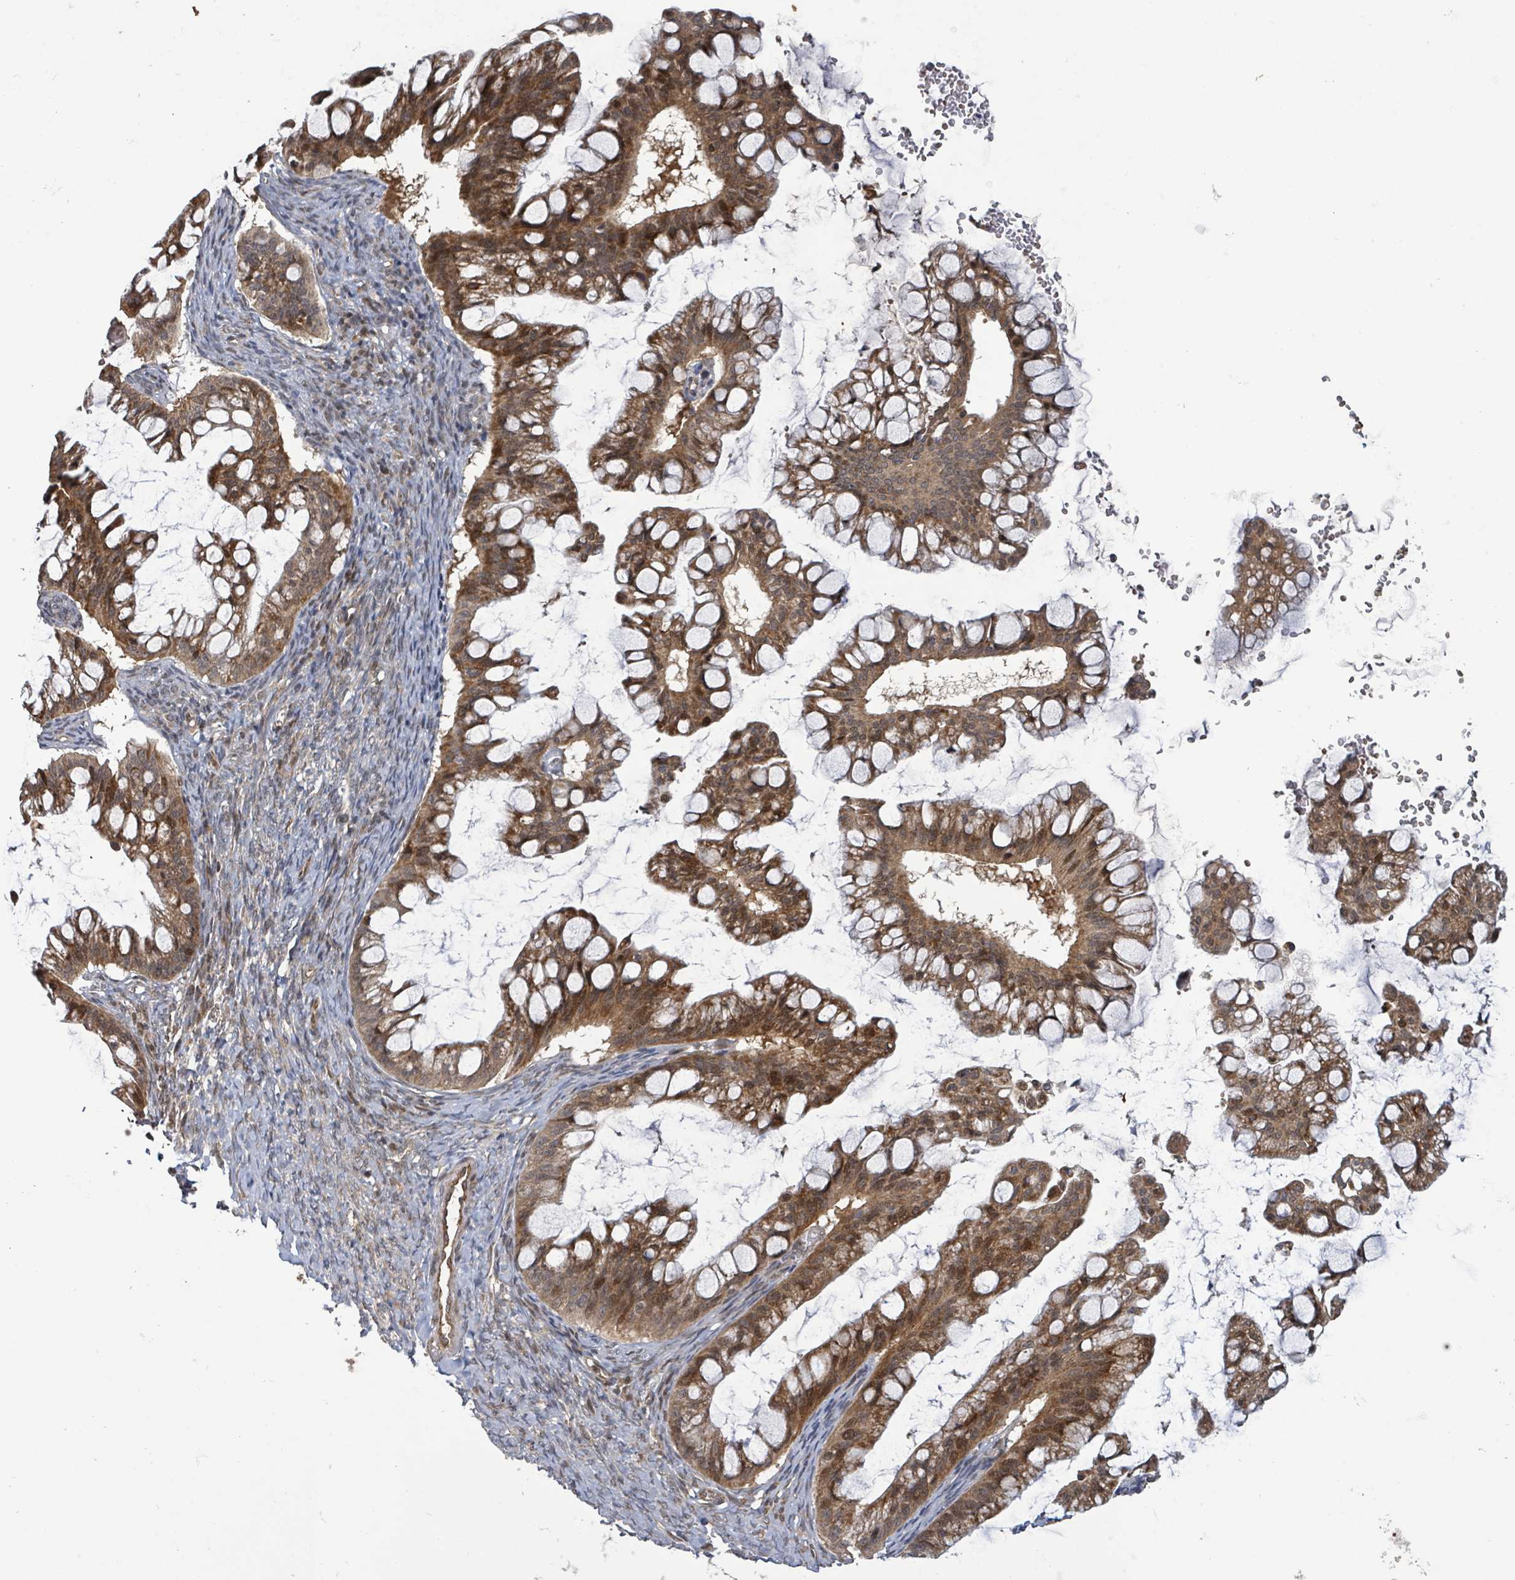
{"staining": {"intensity": "moderate", "quantity": ">75%", "location": "cytoplasmic/membranous,nuclear"}, "tissue": "ovarian cancer", "cell_type": "Tumor cells", "image_type": "cancer", "snomed": [{"axis": "morphology", "description": "Cystadenocarcinoma, mucinous, NOS"}, {"axis": "topography", "description": "Ovary"}], "caption": "Immunohistochemical staining of ovarian mucinous cystadenocarcinoma reveals medium levels of moderate cytoplasmic/membranous and nuclear protein staining in approximately >75% of tumor cells. (Brightfield microscopy of DAB IHC at high magnification).", "gene": "ITGA11", "patient": {"sex": "female", "age": 73}}